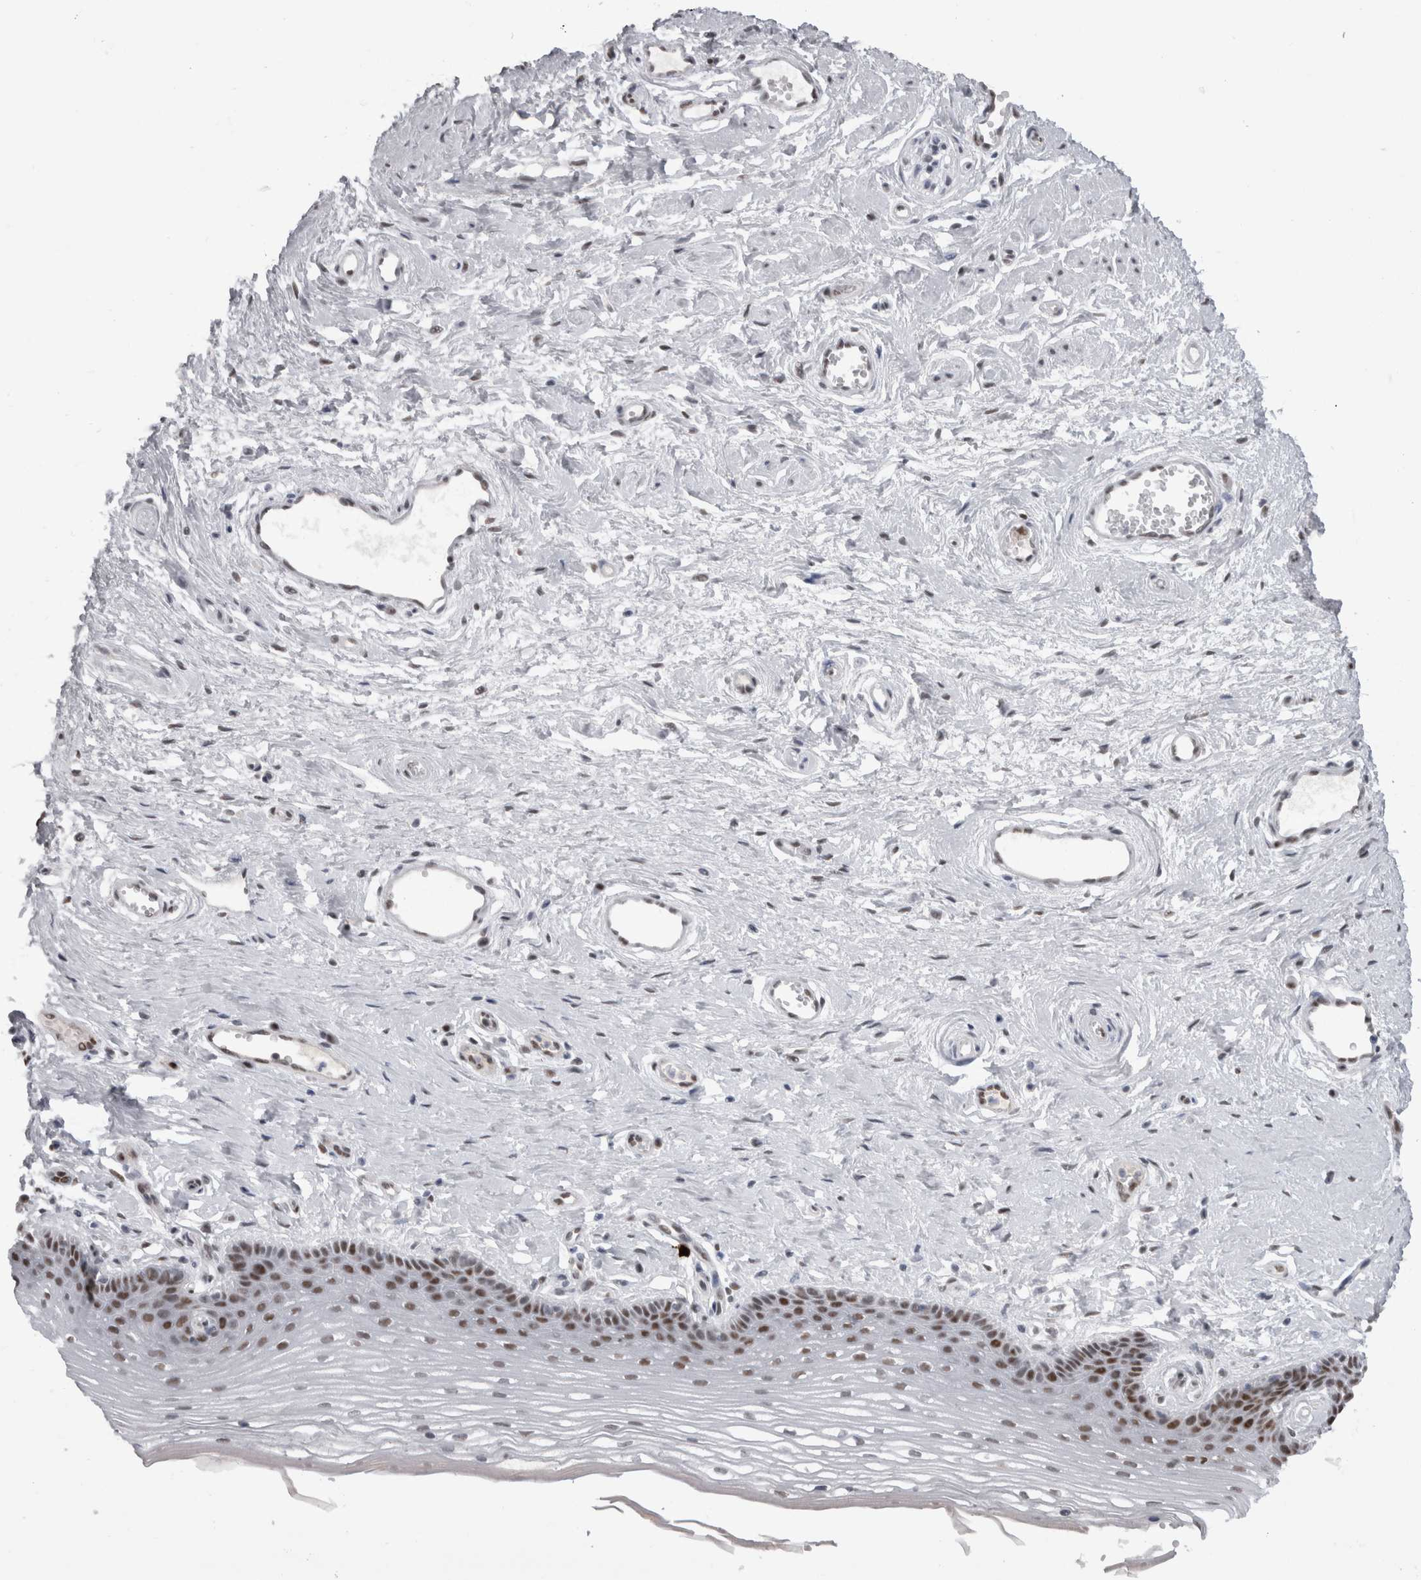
{"staining": {"intensity": "moderate", "quantity": ">75%", "location": "nuclear"}, "tissue": "vagina", "cell_type": "Squamous epithelial cells", "image_type": "normal", "snomed": [{"axis": "morphology", "description": "Normal tissue, NOS"}, {"axis": "topography", "description": "Vagina"}], "caption": "Moderate nuclear expression is appreciated in approximately >75% of squamous epithelial cells in unremarkable vagina.", "gene": "C1orf54", "patient": {"sex": "female", "age": 46}}